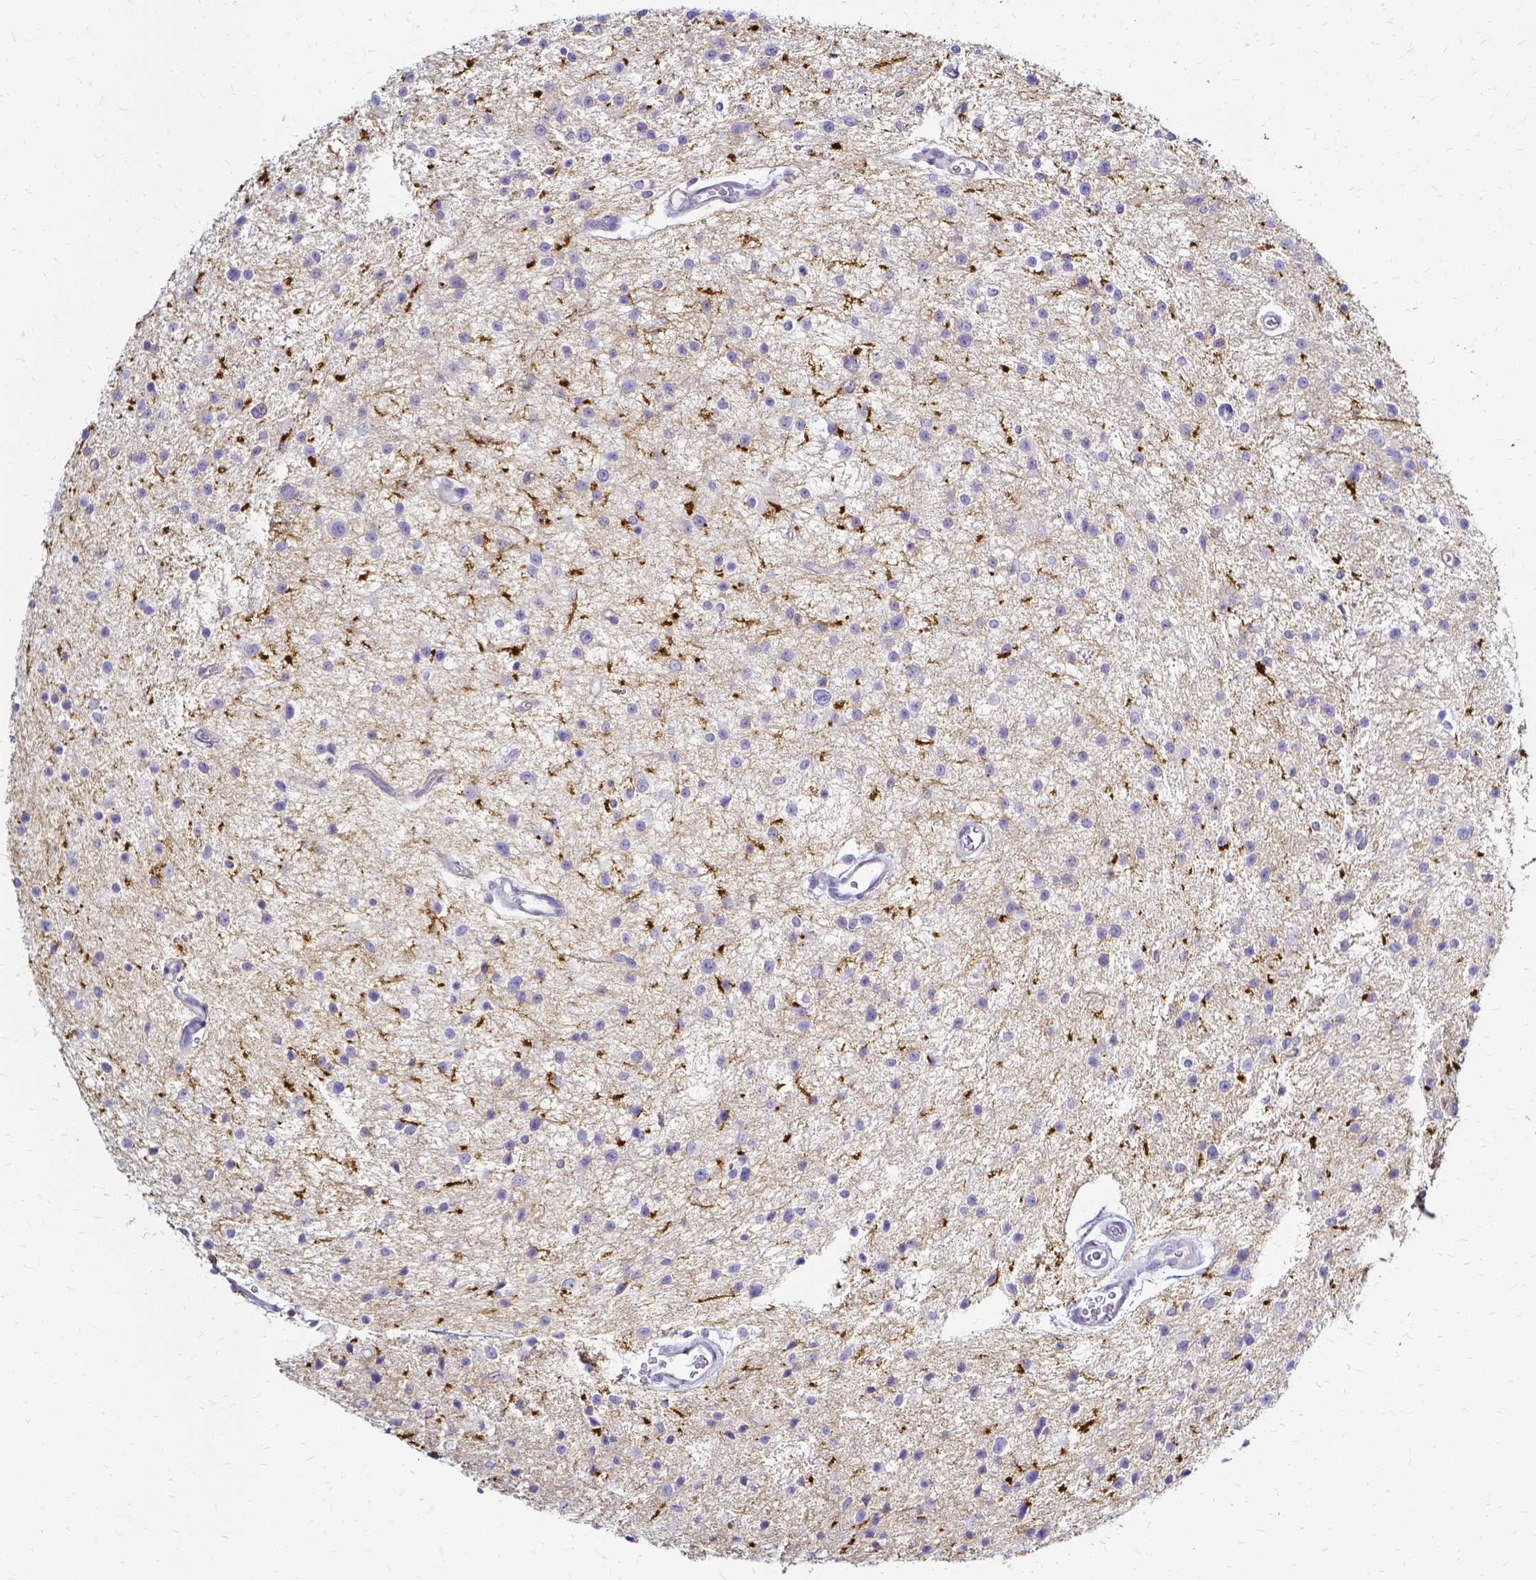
{"staining": {"intensity": "negative", "quantity": "none", "location": "none"}, "tissue": "glioma", "cell_type": "Tumor cells", "image_type": "cancer", "snomed": [{"axis": "morphology", "description": "Glioma, malignant, Low grade"}, {"axis": "topography", "description": "Brain"}], "caption": "An image of glioma stained for a protein shows no brown staining in tumor cells.", "gene": "HSPA12A", "patient": {"sex": "male", "age": 43}}